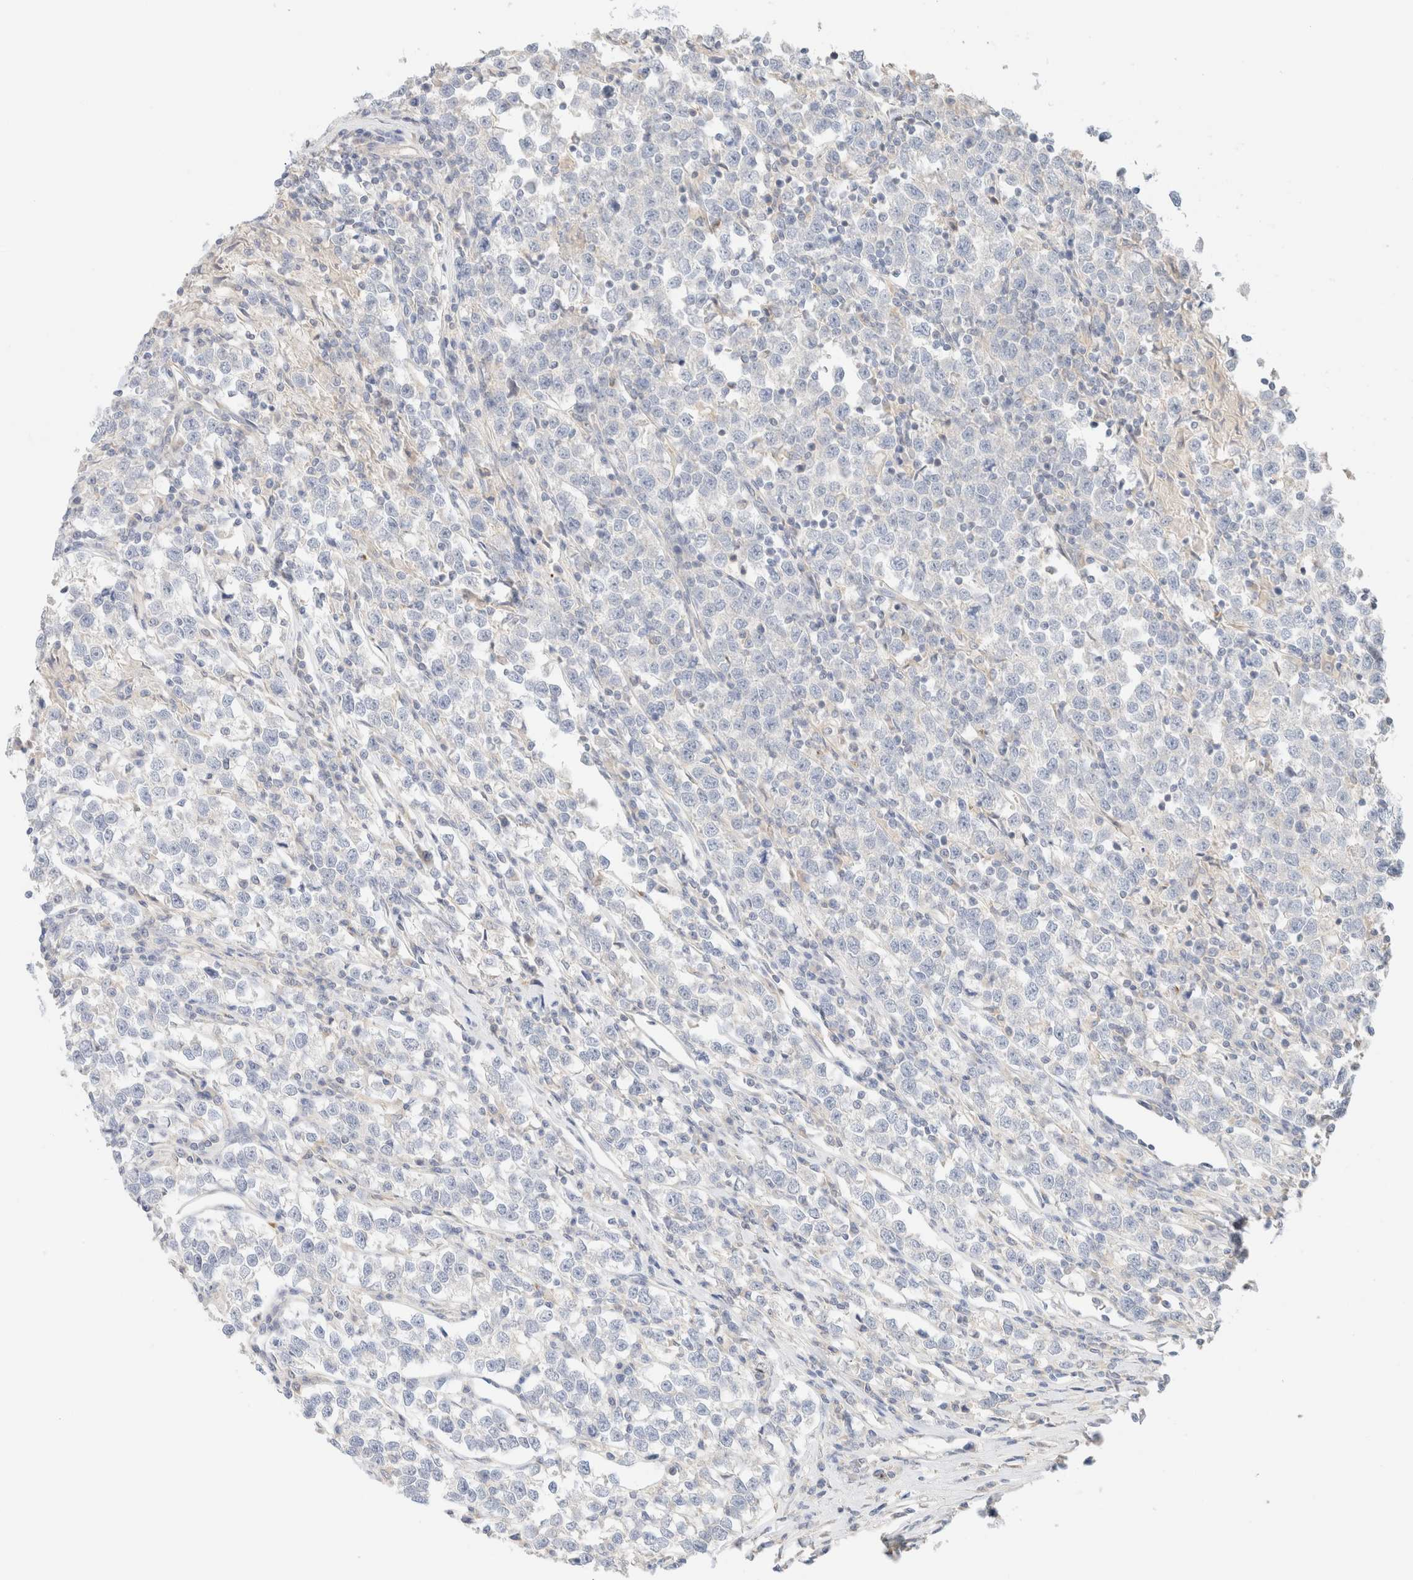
{"staining": {"intensity": "negative", "quantity": "none", "location": "none"}, "tissue": "testis cancer", "cell_type": "Tumor cells", "image_type": "cancer", "snomed": [{"axis": "morphology", "description": "Normal tissue, NOS"}, {"axis": "morphology", "description": "Seminoma, NOS"}, {"axis": "topography", "description": "Testis"}], "caption": "DAB (3,3'-diaminobenzidine) immunohistochemical staining of human seminoma (testis) exhibits no significant staining in tumor cells. (DAB (3,3'-diaminobenzidine) immunohistochemistry (IHC) visualized using brightfield microscopy, high magnification).", "gene": "SARM1", "patient": {"sex": "male", "age": 43}}